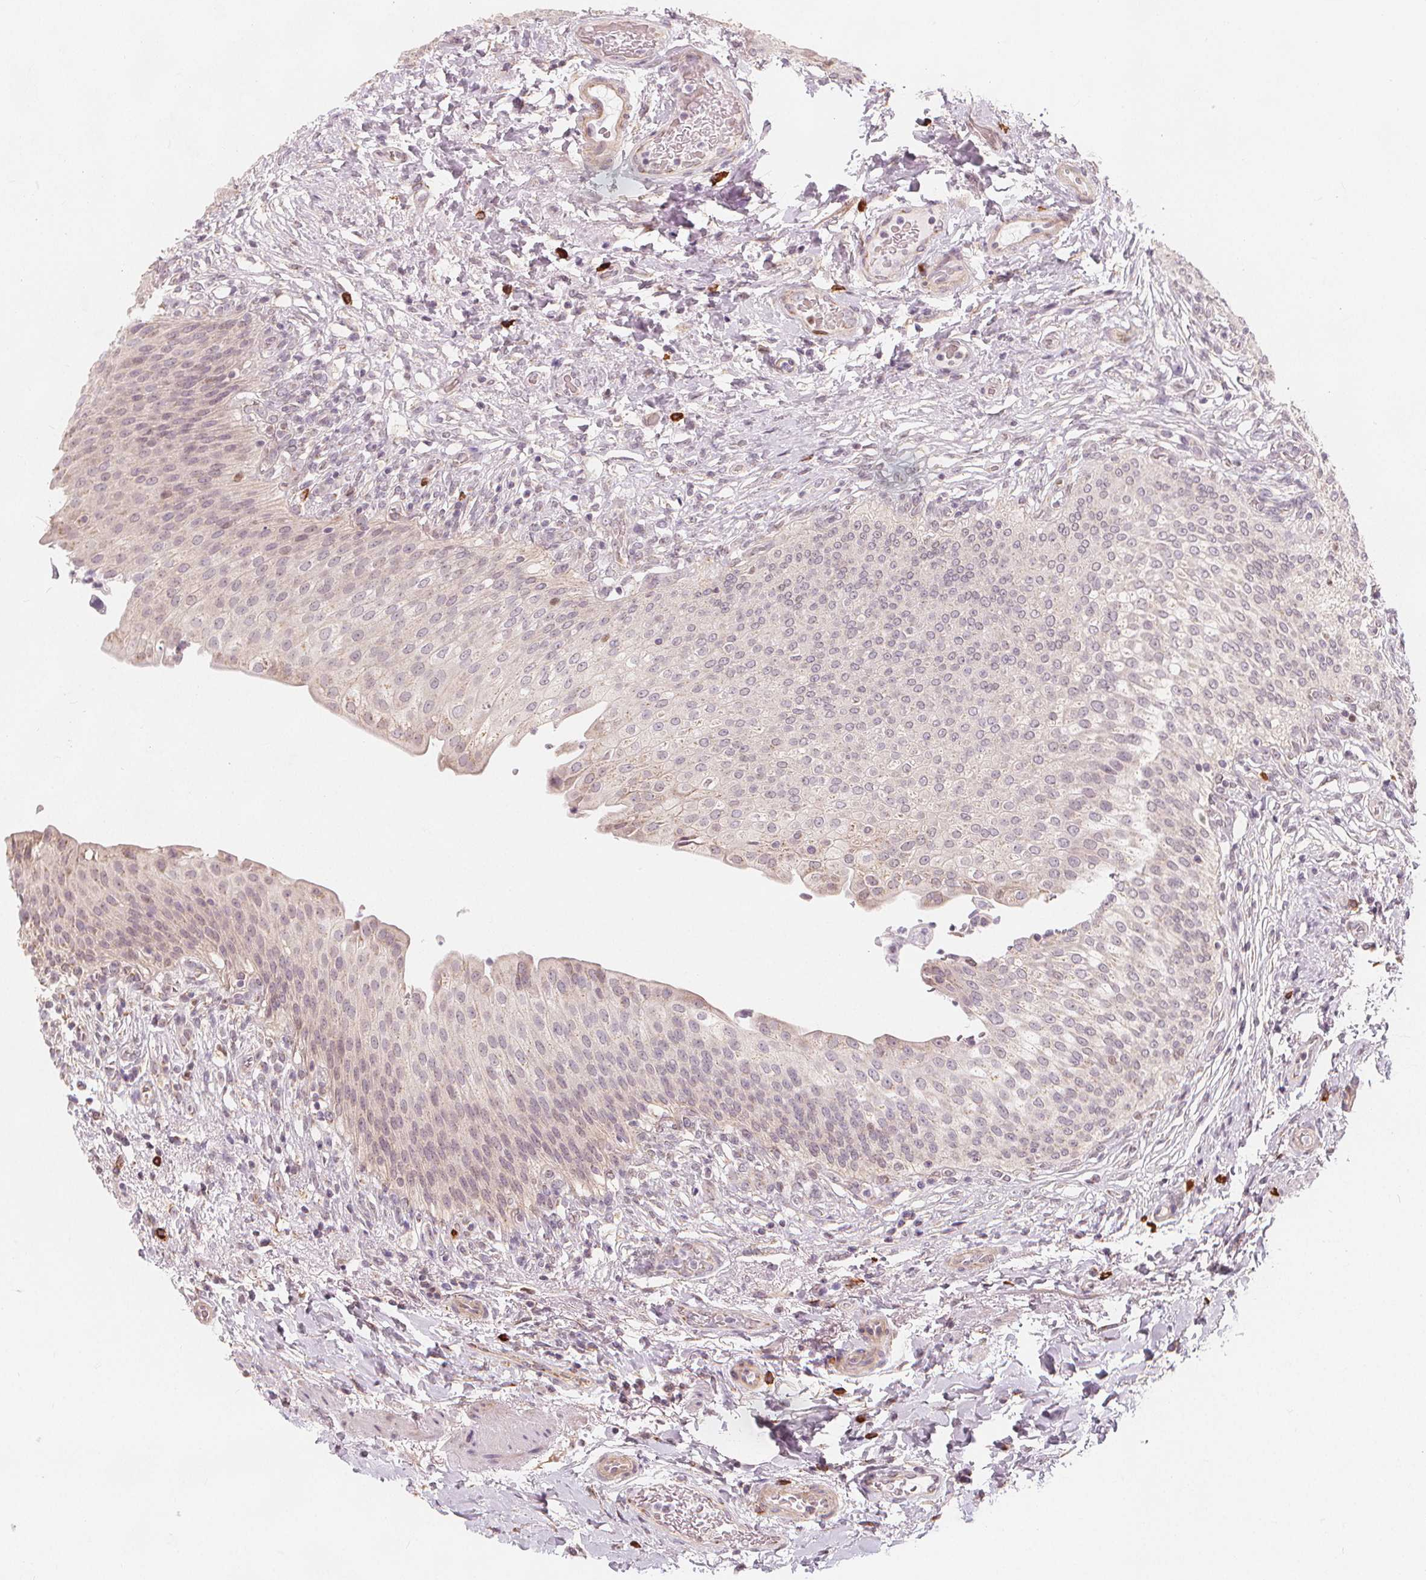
{"staining": {"intensity": "moderate", "quantity": "<25%", "location": "nuclear"}, "tissue": "urinary bladder", "cell_type": "Urothelial cells", "image_type": "normal", "snomed": [{"axis": "morphology", "description": "Normal tissue, NOS"}, {"axis": "topography", "description": "Urinary bladder"}, {"axis": "topography", "description": "Peripheral nerve tissue"}], "caption": "The micrograph demonstrates a brown stain indicating the presence of a protein in the nuclear of urothelial cells in urinary bladder.", "gene": "TIPIN", "patient": {"sex": "female", "age": 60}}